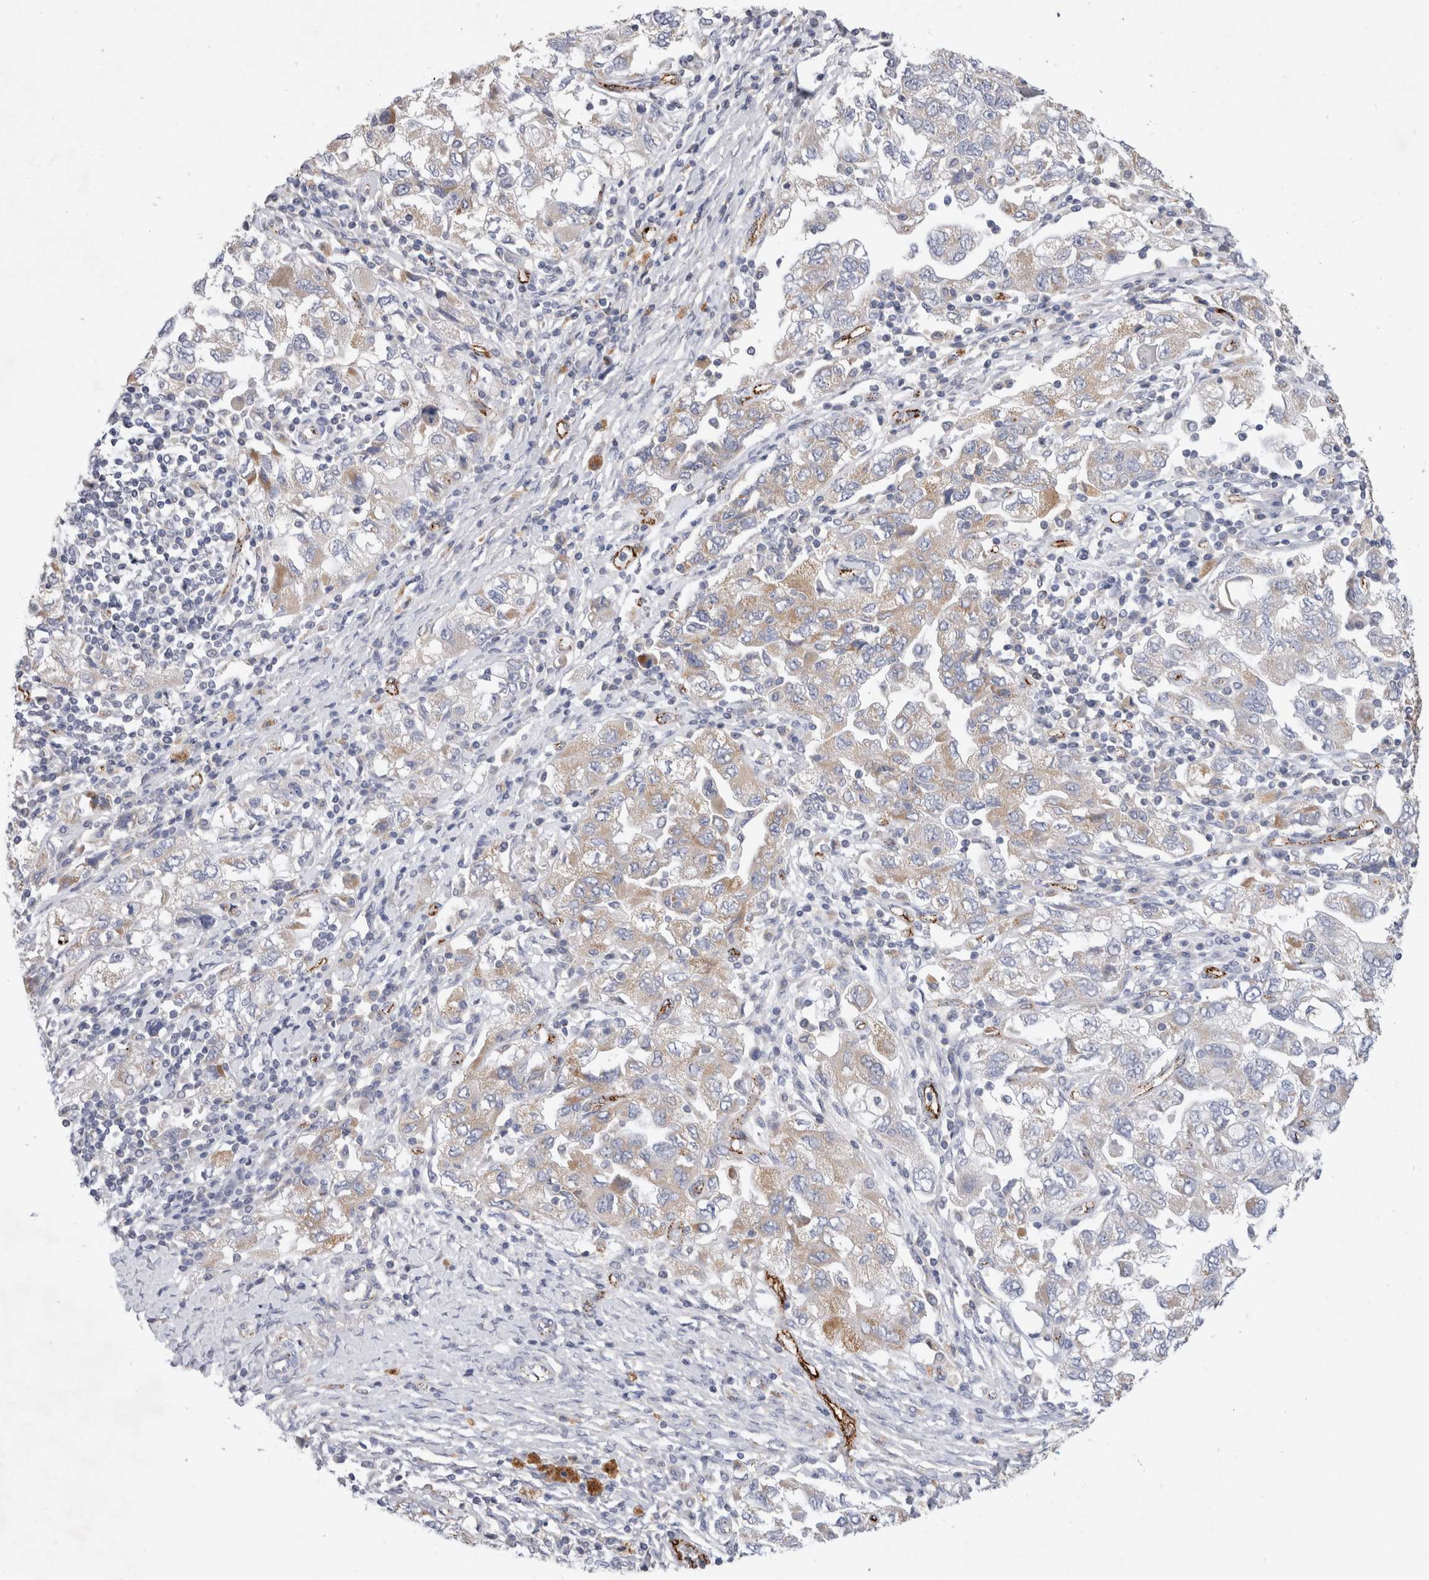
{"staining": {"intensity": "weak", "quantity": "25%-75%", "location": "cytoplasmic/membranous"}, "tissue": "ovarian cancer", "cell_type": "Tumor cells", "image_type": "cancer", "snomed": [{"axis": "morphology", "description": "Carcinoma, NOS"}, {"axis": "morphology", "description": "Cystadenocarcinoma, serous, NOS"}, {"axis": "topography", "description": "Ovary"}], "caption": "A photomicrograph of ovarian cancer (serous cystadenocarcinoma) stained for a protein reveals weak cytoplasmic/membranous brown staining in tumor cells.", "gene": "IARS2", "patient": {"sex": "female", "age": 69}}